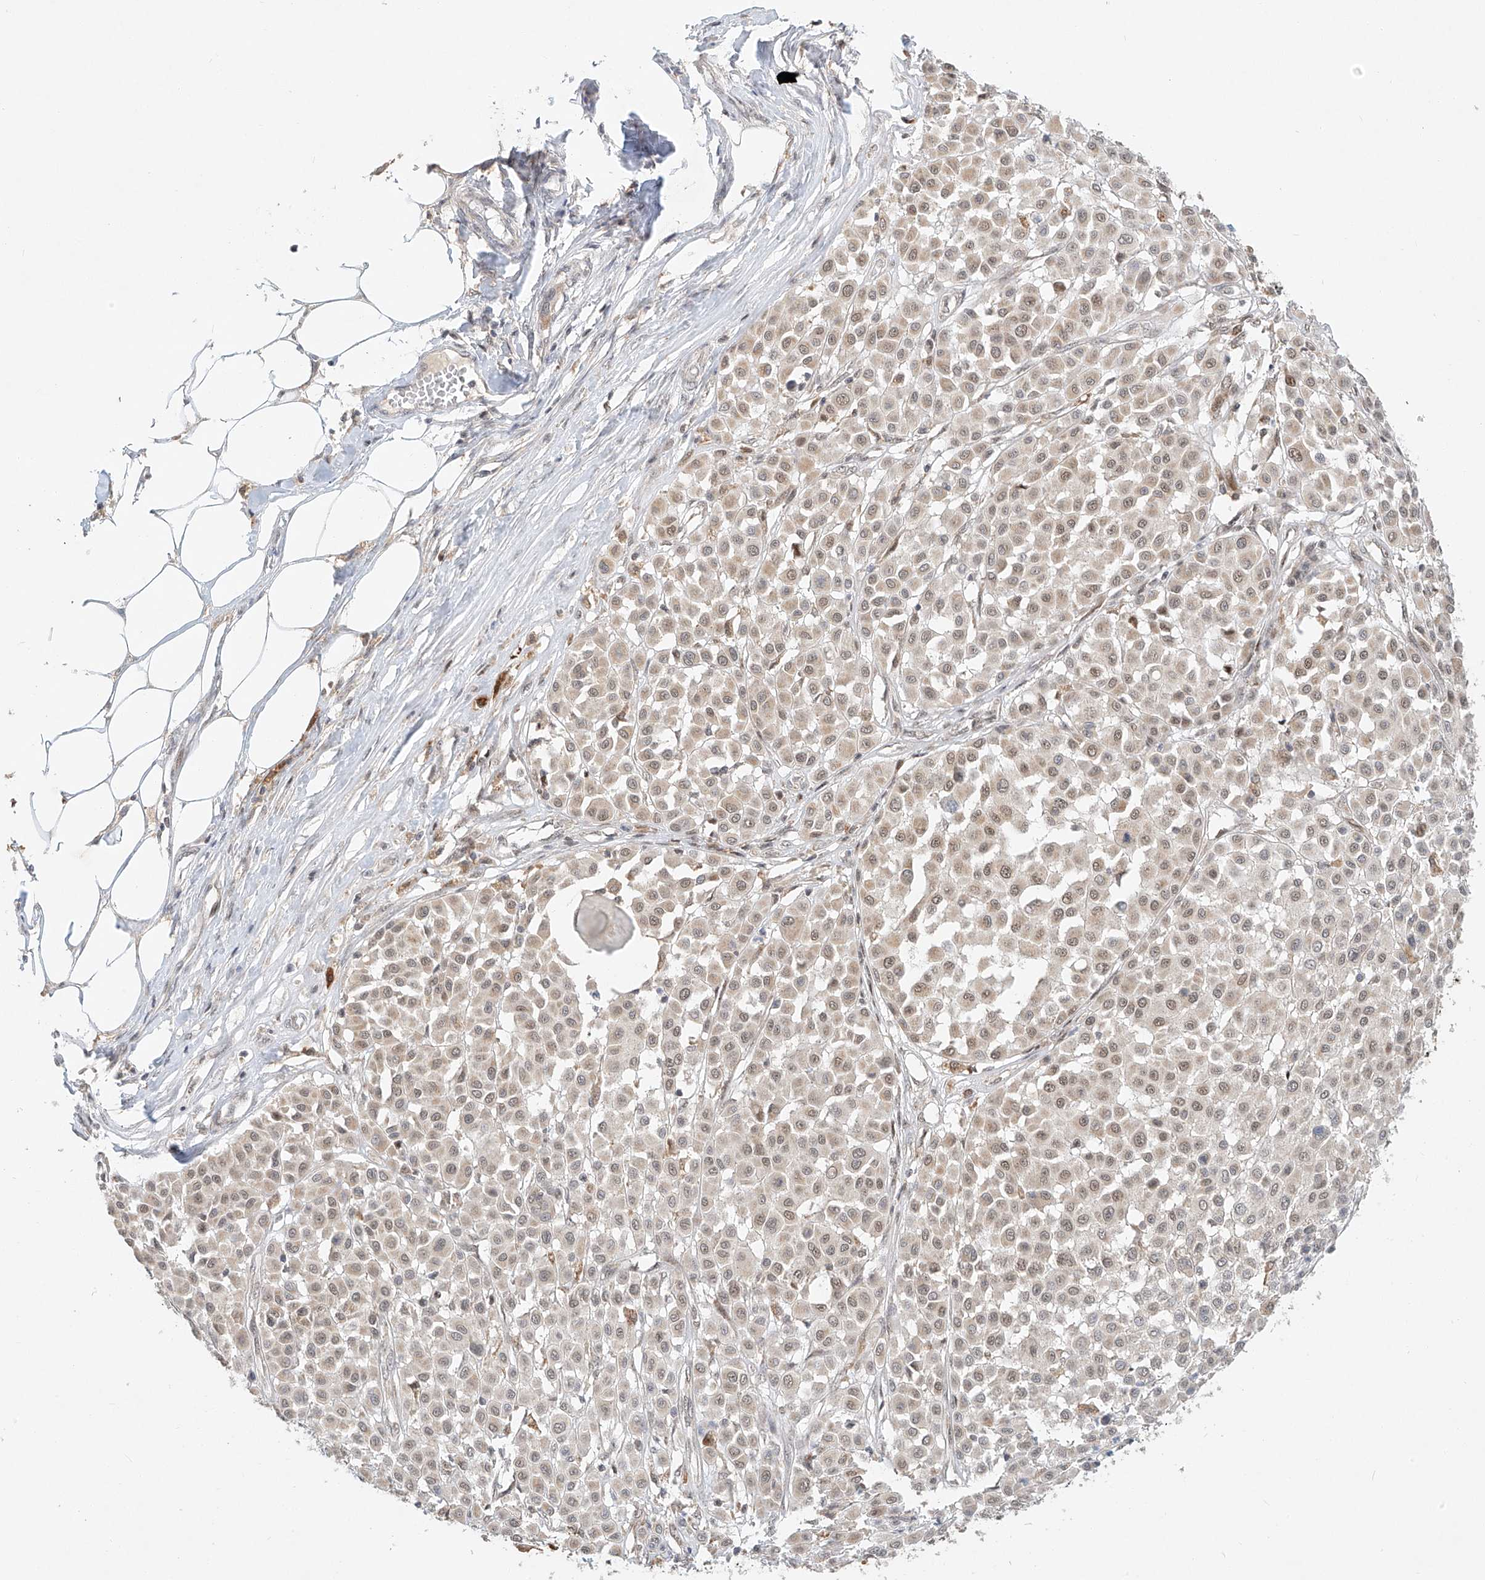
{"staining": {"intensity": "weak", "quantity": "<25%", "location": "nuclear"}, "tissue": "melanoma", "cell_type": "Tumor cells", "image_type": "cancer", "snomed": [{"axis": "morphology", "description": "Malignant melanoma, Metastatic site"}, {"axis": "topography", "description": "Soft tissue"}], "caption": "There is no significant staining in tumor cells of melanoma.", "gene": "SYTL3", "patient": {"sex": "male", "age": 41}}